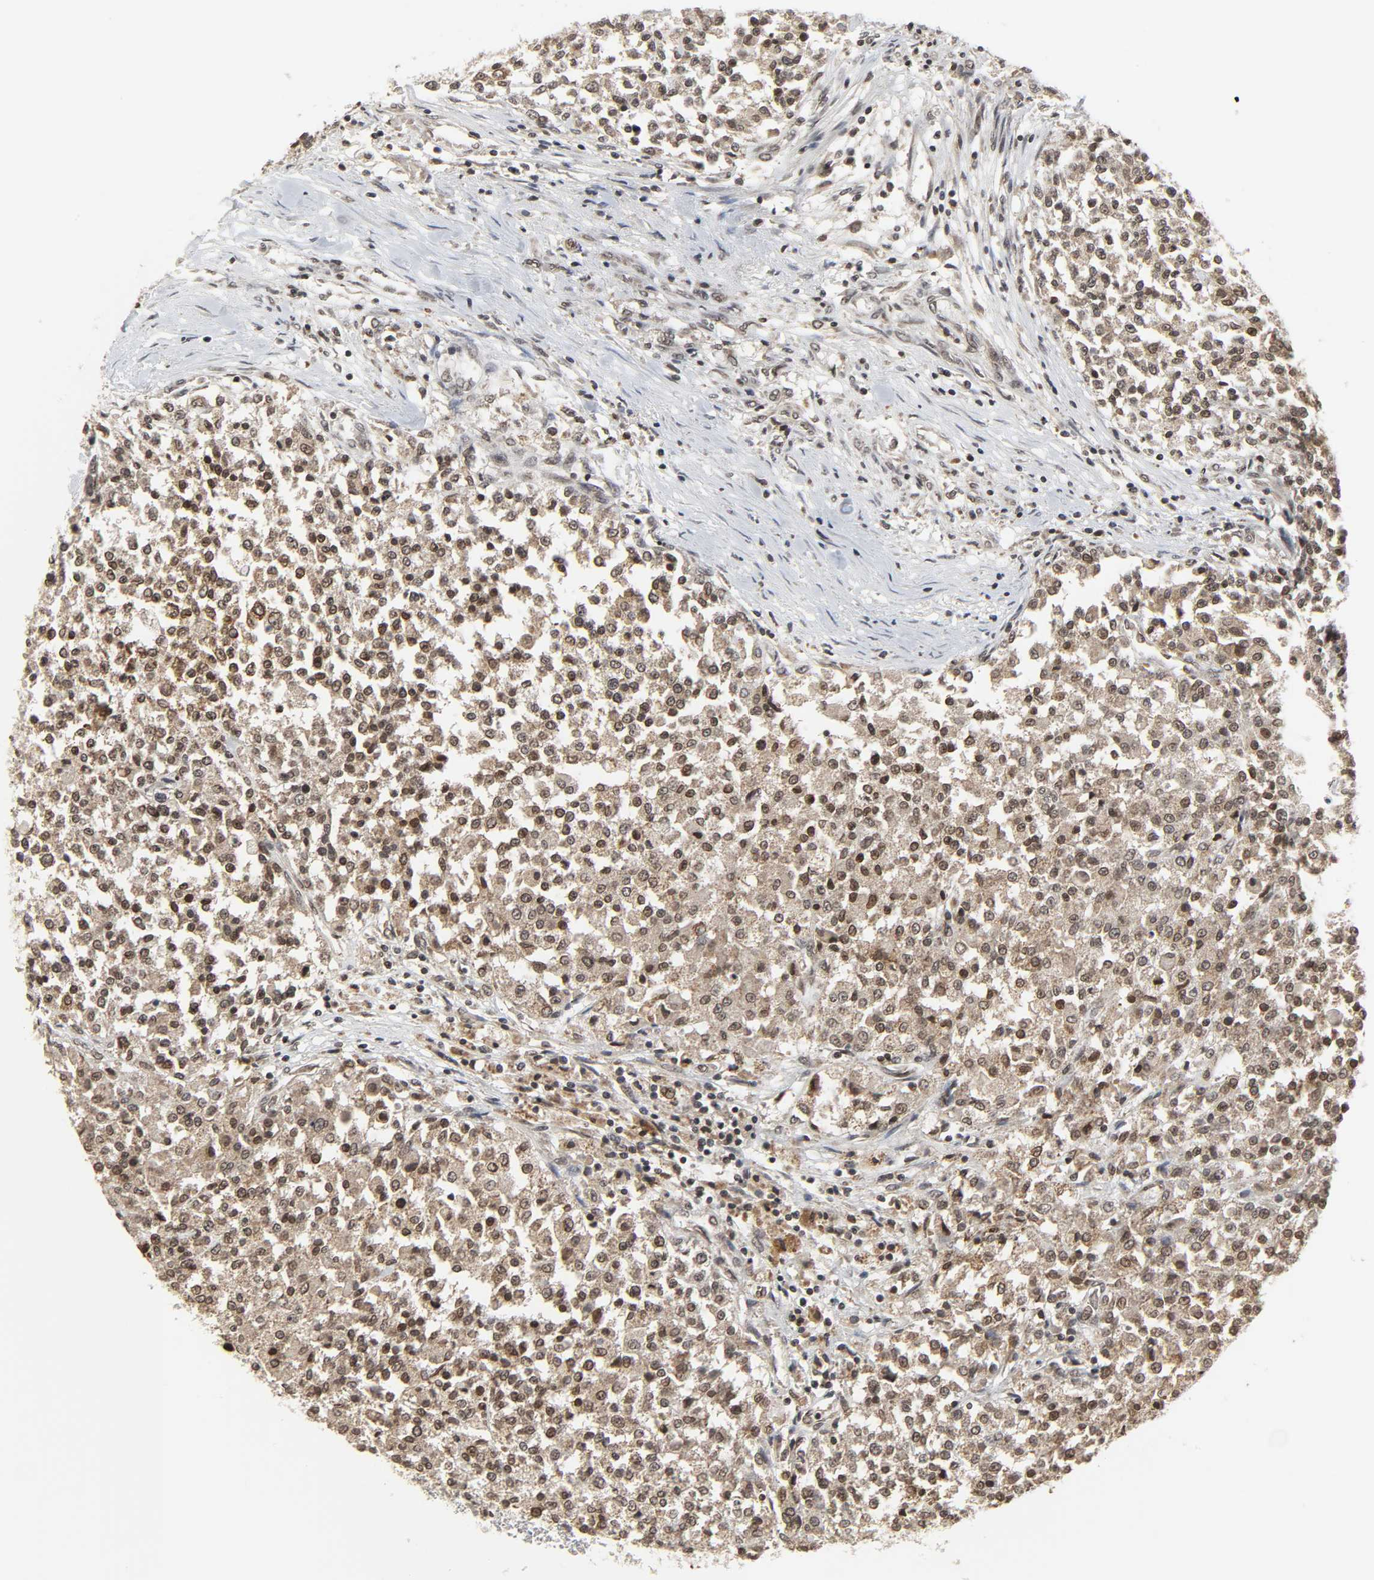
{"staining": {"intensity": "moderate", "quantity": "<25%", "location": "nuclear"}, "tissue": "testis cancer", "cell_type": "Tumor cells", "image_type": "cancer", "snomed": [{"axis": "morphology", "description": "Seminoma, NOS"}, {"axis": "topography", "description": "Testis"}], "caption": "Immunohistochemistry (IHC) staining of seminoma (testis), which displays low levels of moderate nuclear expression in approximately <25% of tumor cells indicating moderate nuclear protein positivity. The staining was performed using DAB (brown) for protein detection and nuclei were counterstained in hematoxylin (blue).", "gene": "XRCC1", "patient": {"sex": "male", "age": 59}}